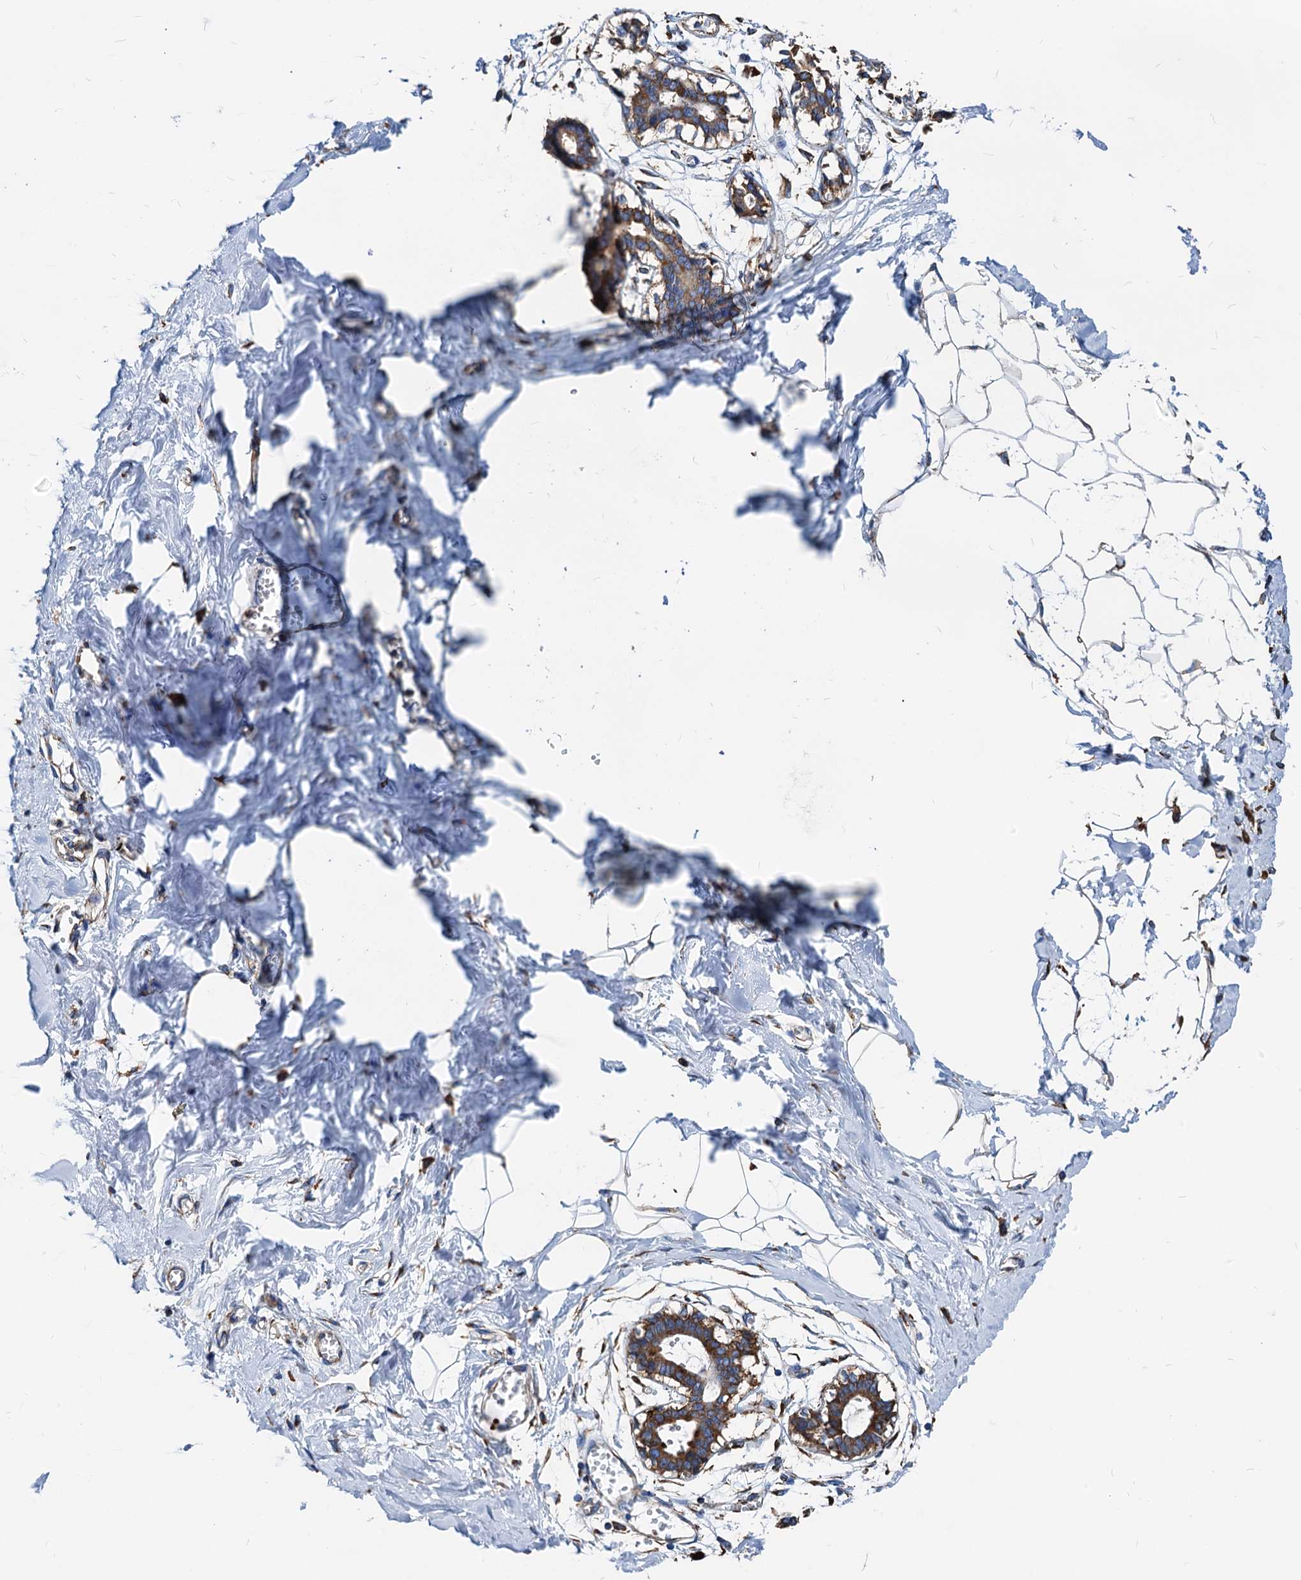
{"staining": {"intensity": "weak", "quantity": "25%-75%", "location": "cytoplasmic/membranous"}, "tissue": "breast", "cell_type": "Adipocytes", "image_type": "normal", "snomed": [{"axis": "morphology", "description": "Normal tissue, NOS"}, {"axis": "topography", "description": "Breast"}], "caption": "Protein analysis of benign breast reveals weak cytoplasmic/membranous staining in approximately 25%-75% of adipocytes.", "gene": "HSPA5", "patient": {"sex": "female", "age": 27}}